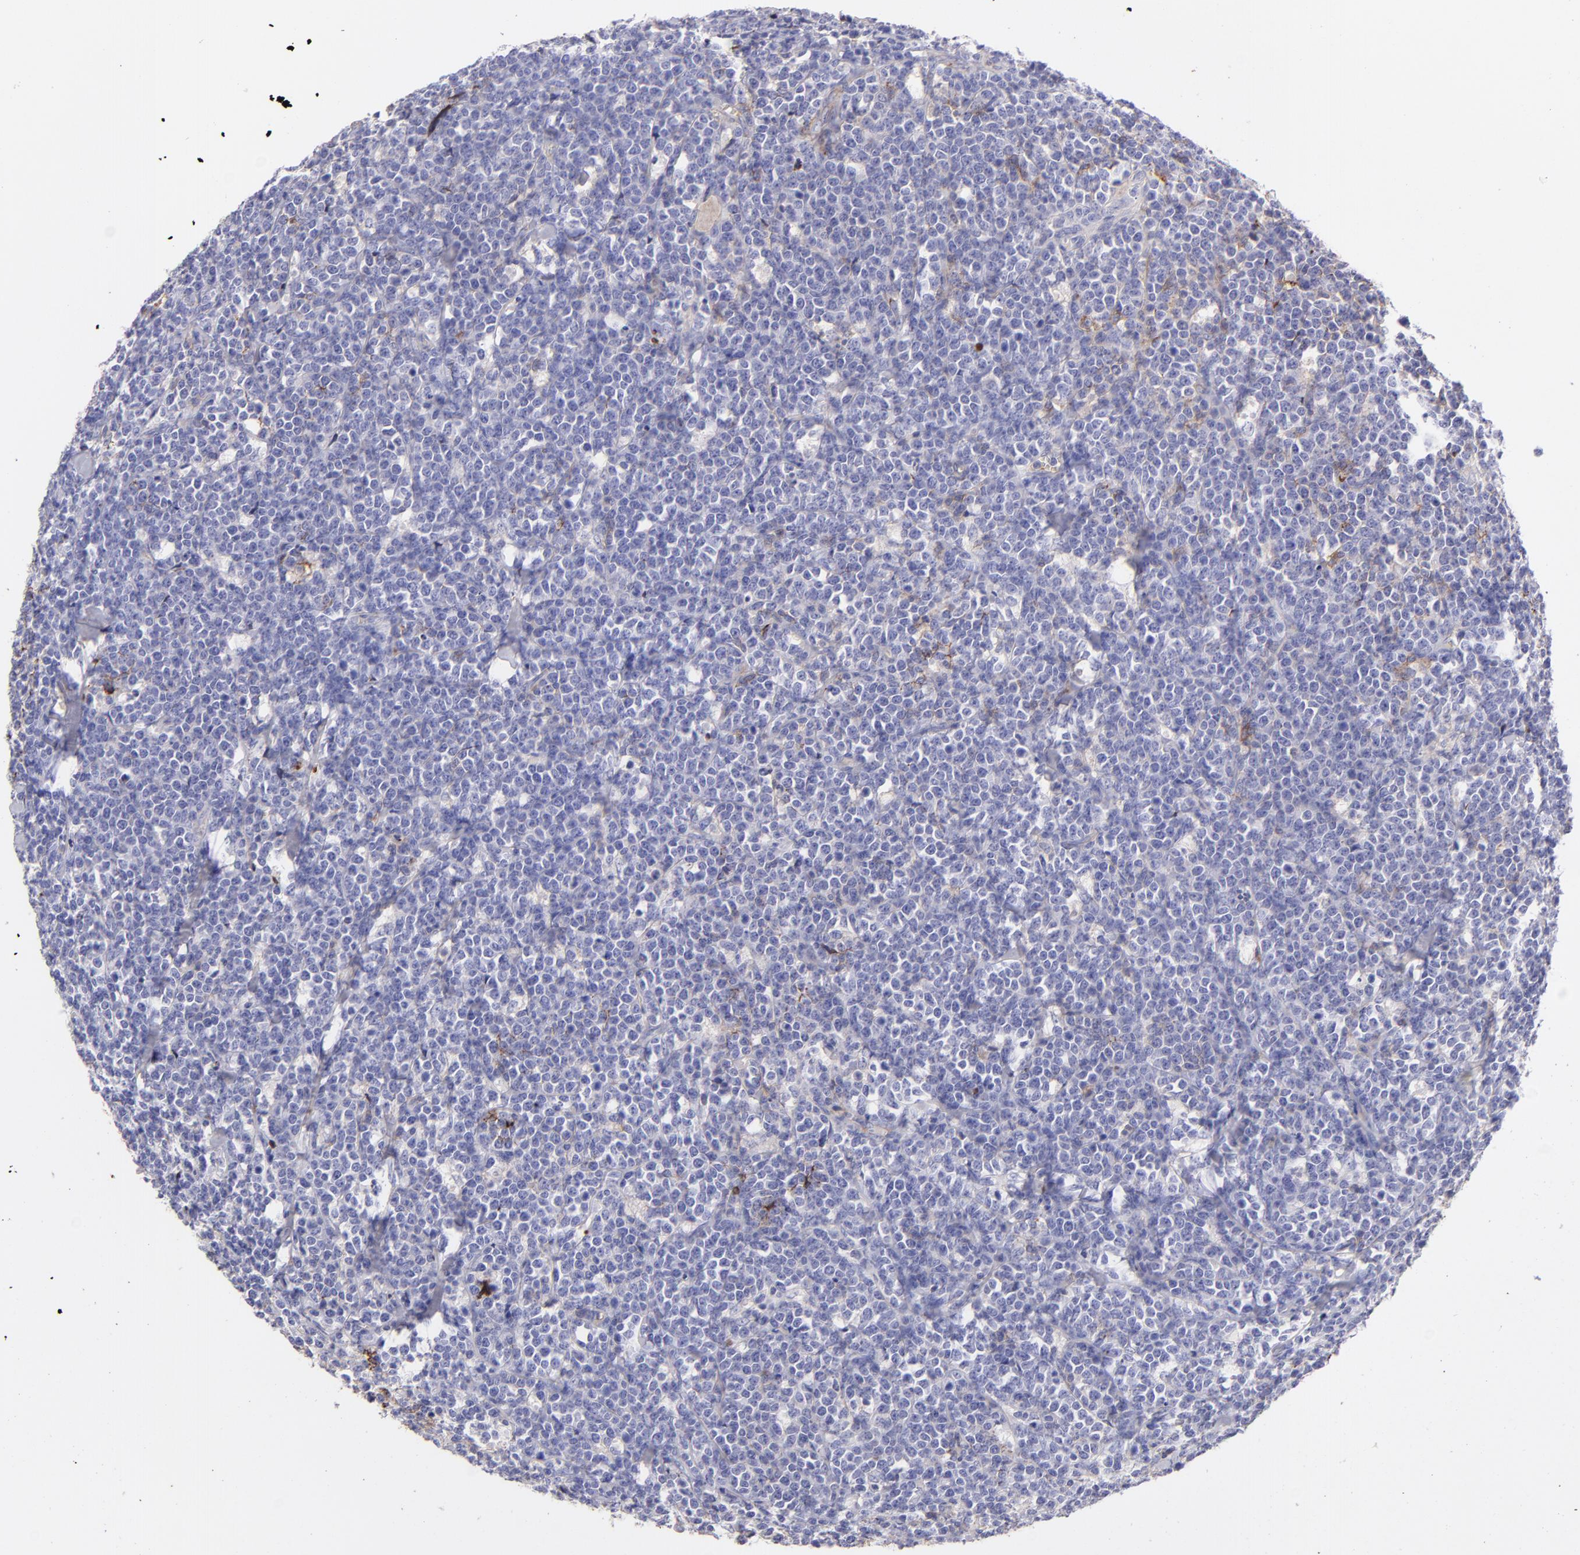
{"staining": {"intensity": "negative", "quantity": "none", "location": "none"}, "tissue": "lymphoma", "cell_type": "Tumor cells", "image_type": "cancer", "snomed": [{"axis": "morphology", "description": "Malignant lymphoma, non-Hodgkin's type, High grade"}, {"axis": "topography", "description": "Small intestine"}, {"axis": "topography", "description": "Colon"}], "caption": "Tumor cells show no significant protein staining in malignant lymphoma, non-Hodgkin's type (high-grade). (Stains: DAB (3,3'-diaminobenzidine) immunohistochemistry with hematoxylin counter stain, Microscopy: brightfield microscopy at high magnification).", "gene": "FGB", "patient": {"sex": "male", "age": 8}}